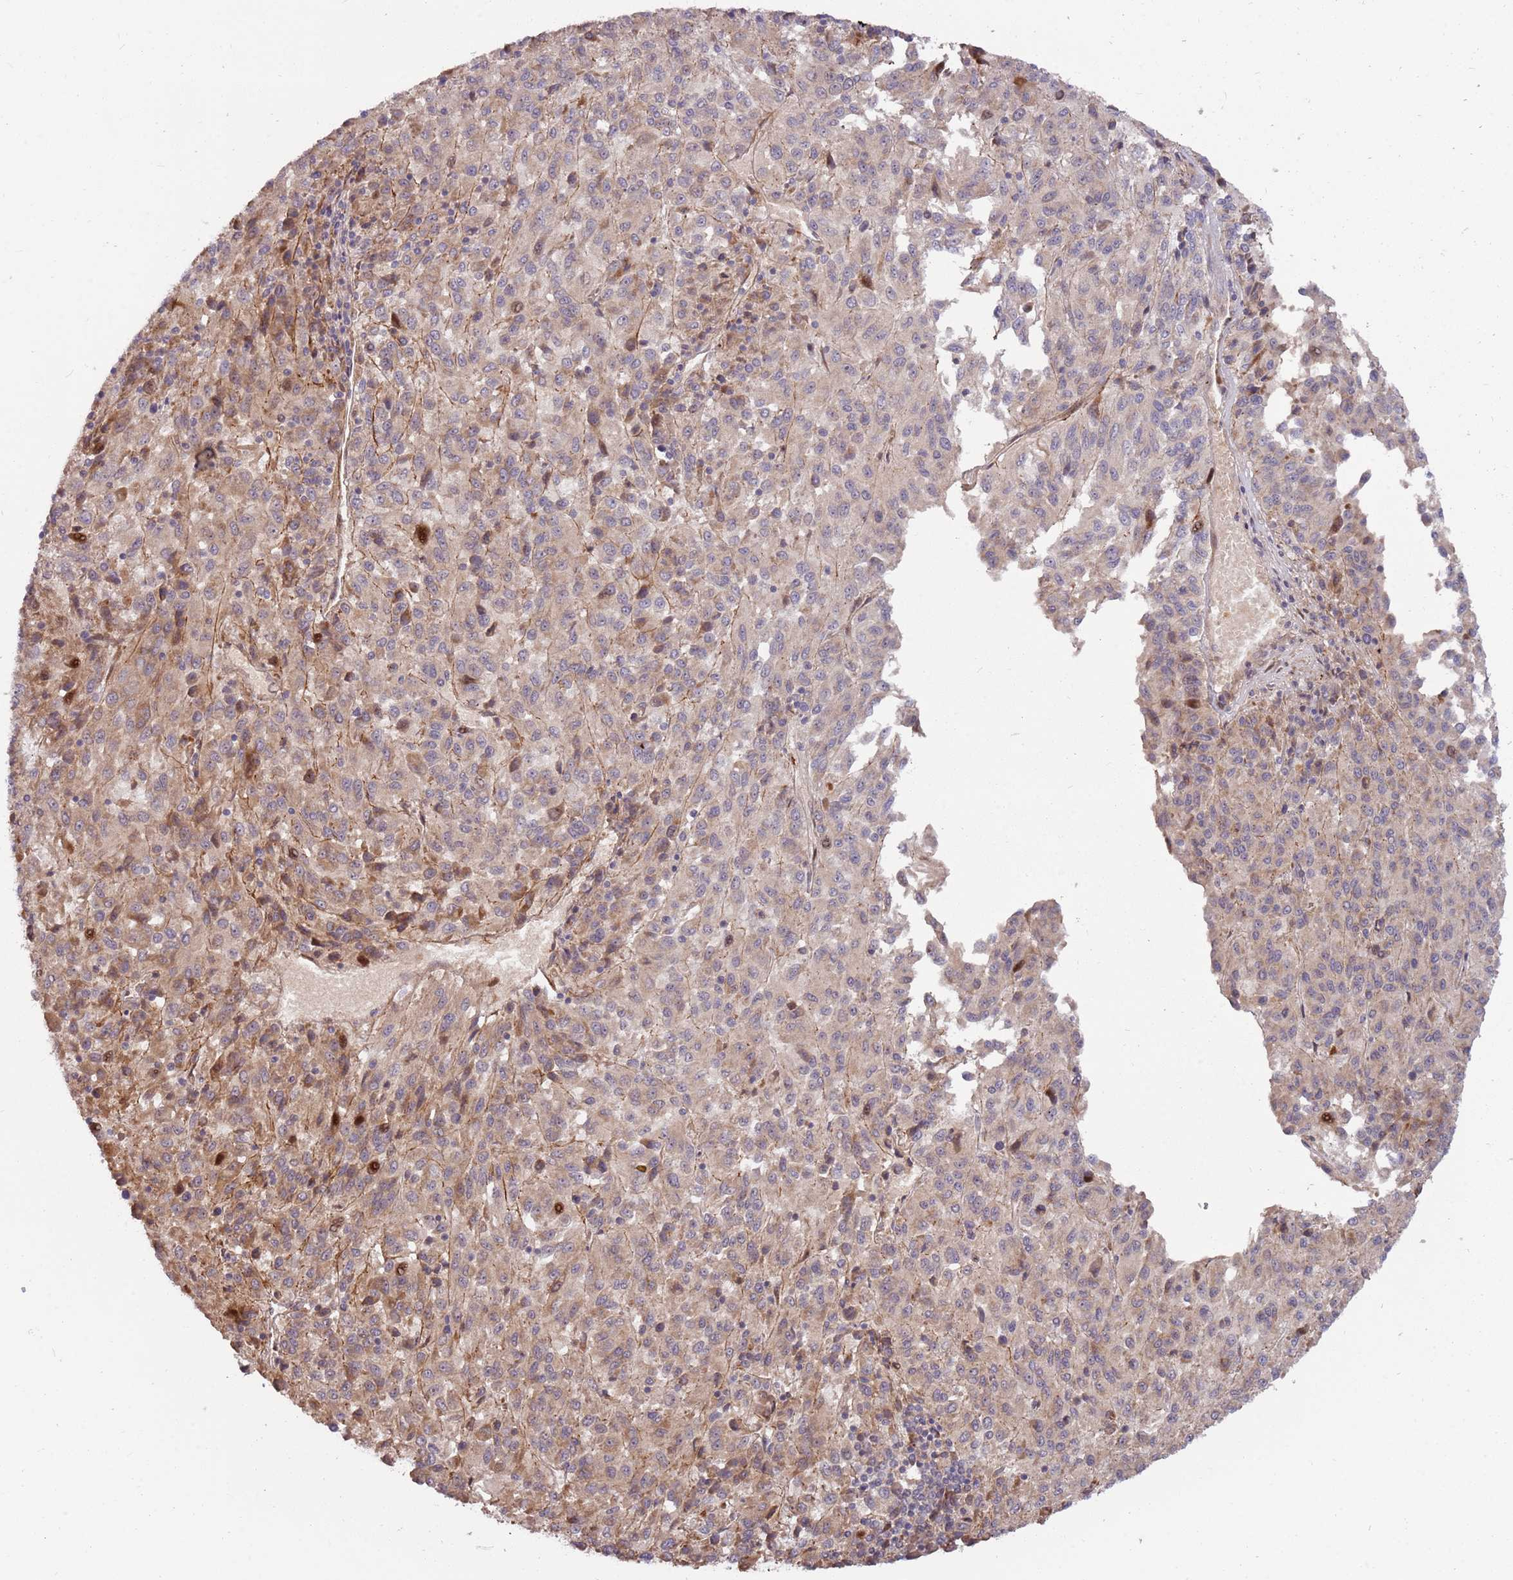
{"staining": {"intensity": "moderate", "quantity": "<25%", "location": "cytoplasmic/membranous,nuclear"}, "tissue": "melanoma", "cell_type": "Tumor cells", "image_type": "cancer", "snomed": [{"axis": "morphology", "description": "Malignant melanoma, Metastatic site"}, {"axis": "topography", "description": "Lung"}], "caption": "Approximately <25% of tumor cells in human melanoma exhibit moderate cytoplasmic/membranous and nuclear protein expression as visualized by brown immunohistochemical staining.", "gene": "RHBDL1", "patient": {"sex": "male", "age": 64}}